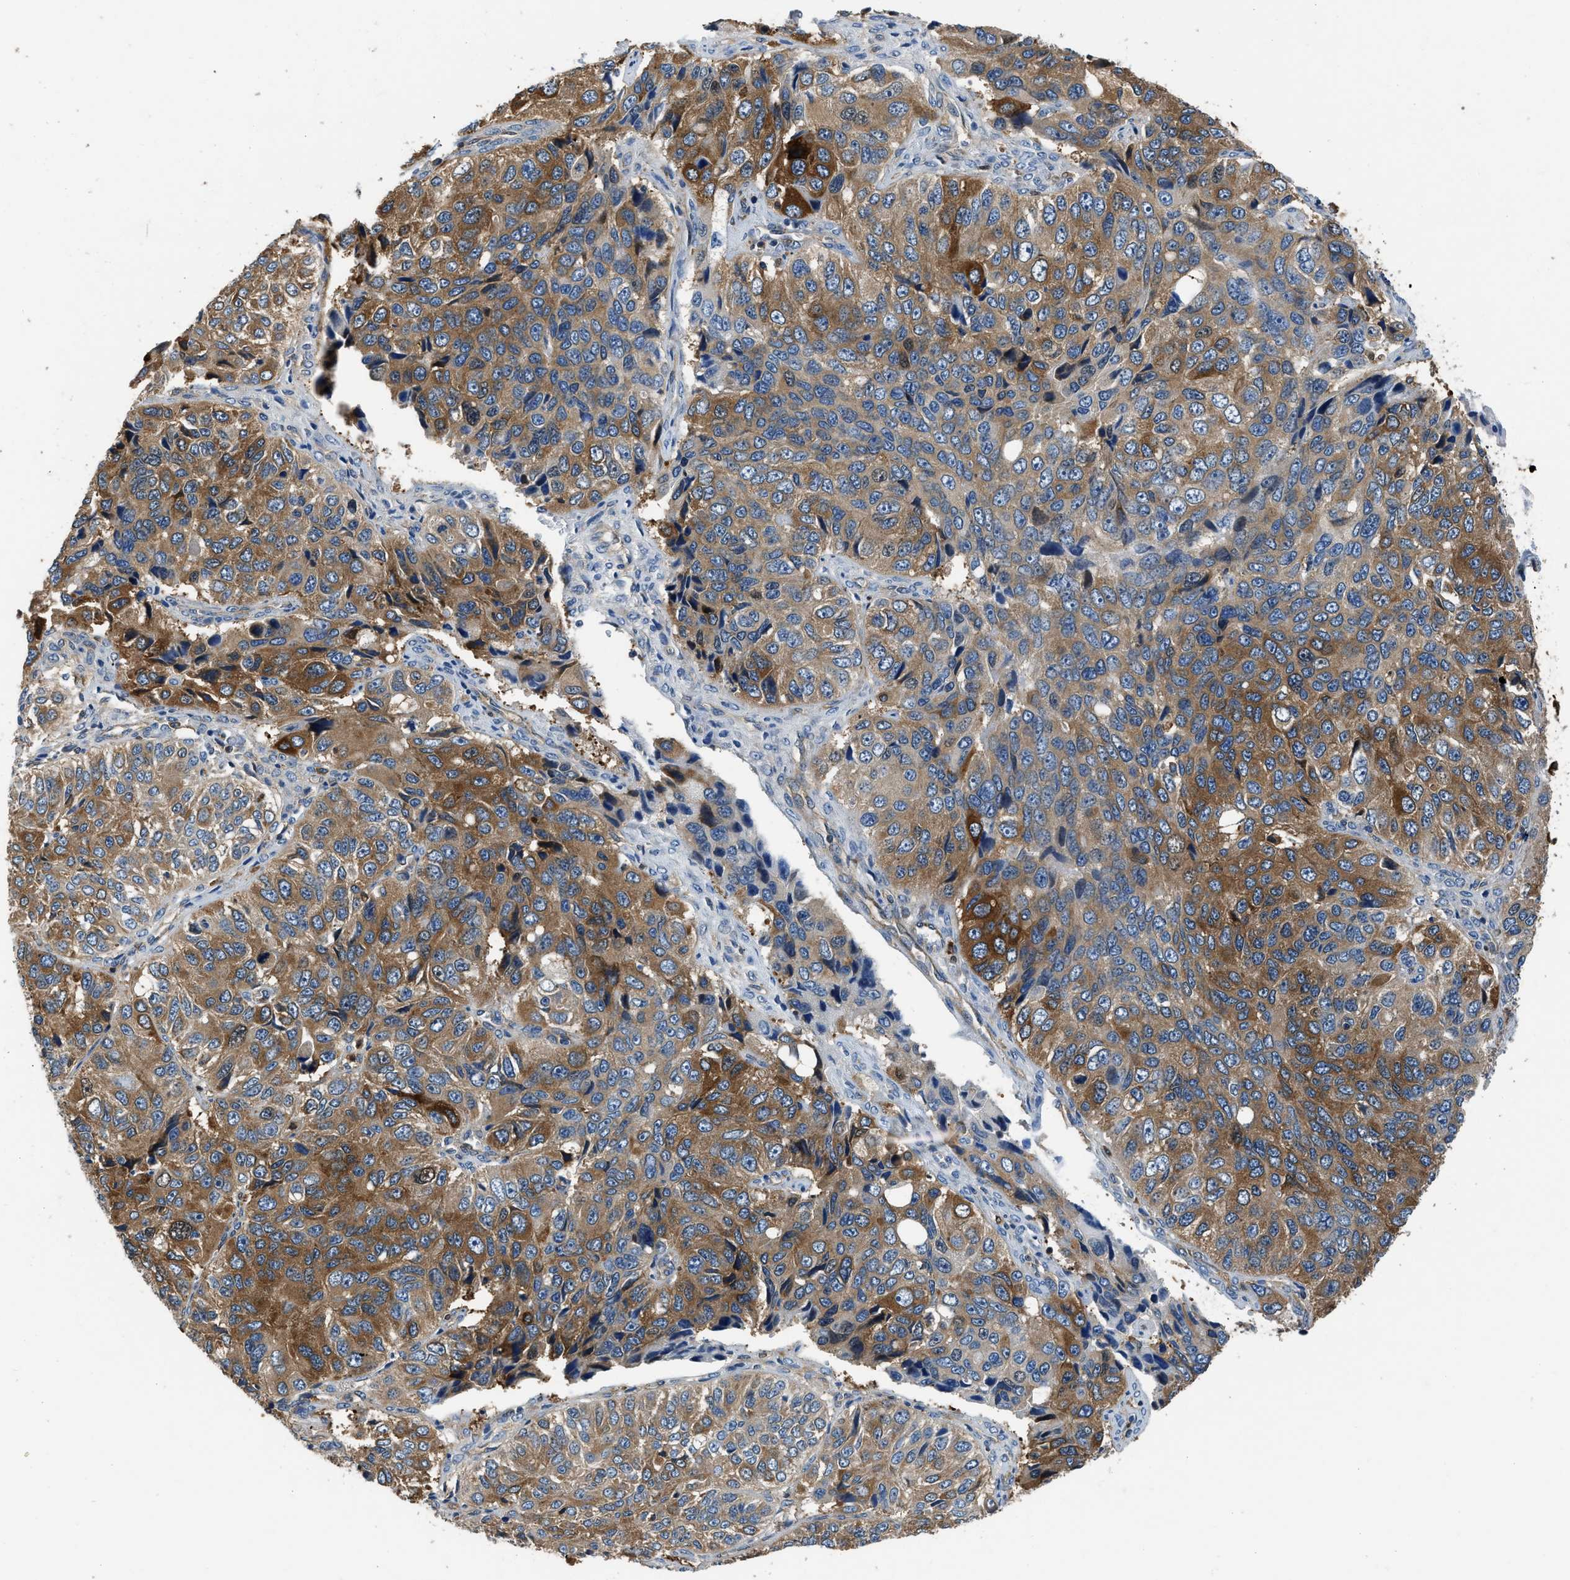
{"staining": {"intensity": "moderate", "quantity": "25%-75%", "location": "cytoplasmic/membranous"}, "tissue": "ovarian cancer", "cell_type": "Tumor cells", "image_type": "cancer", "snomed": [{"axis": "morphology", "description": "Carcinoma, endometroid"}, {"axis": "topography", "description": "Ovary"}], "caption": "Ovarian endometroid carcinoma stained with a brown dye demonstrates moderate cytoplasmic/membranous positive staining in about 25%-75% of tumor cells.", "gene": "PKM", "patient": {"sex": "female", "age": 51}}